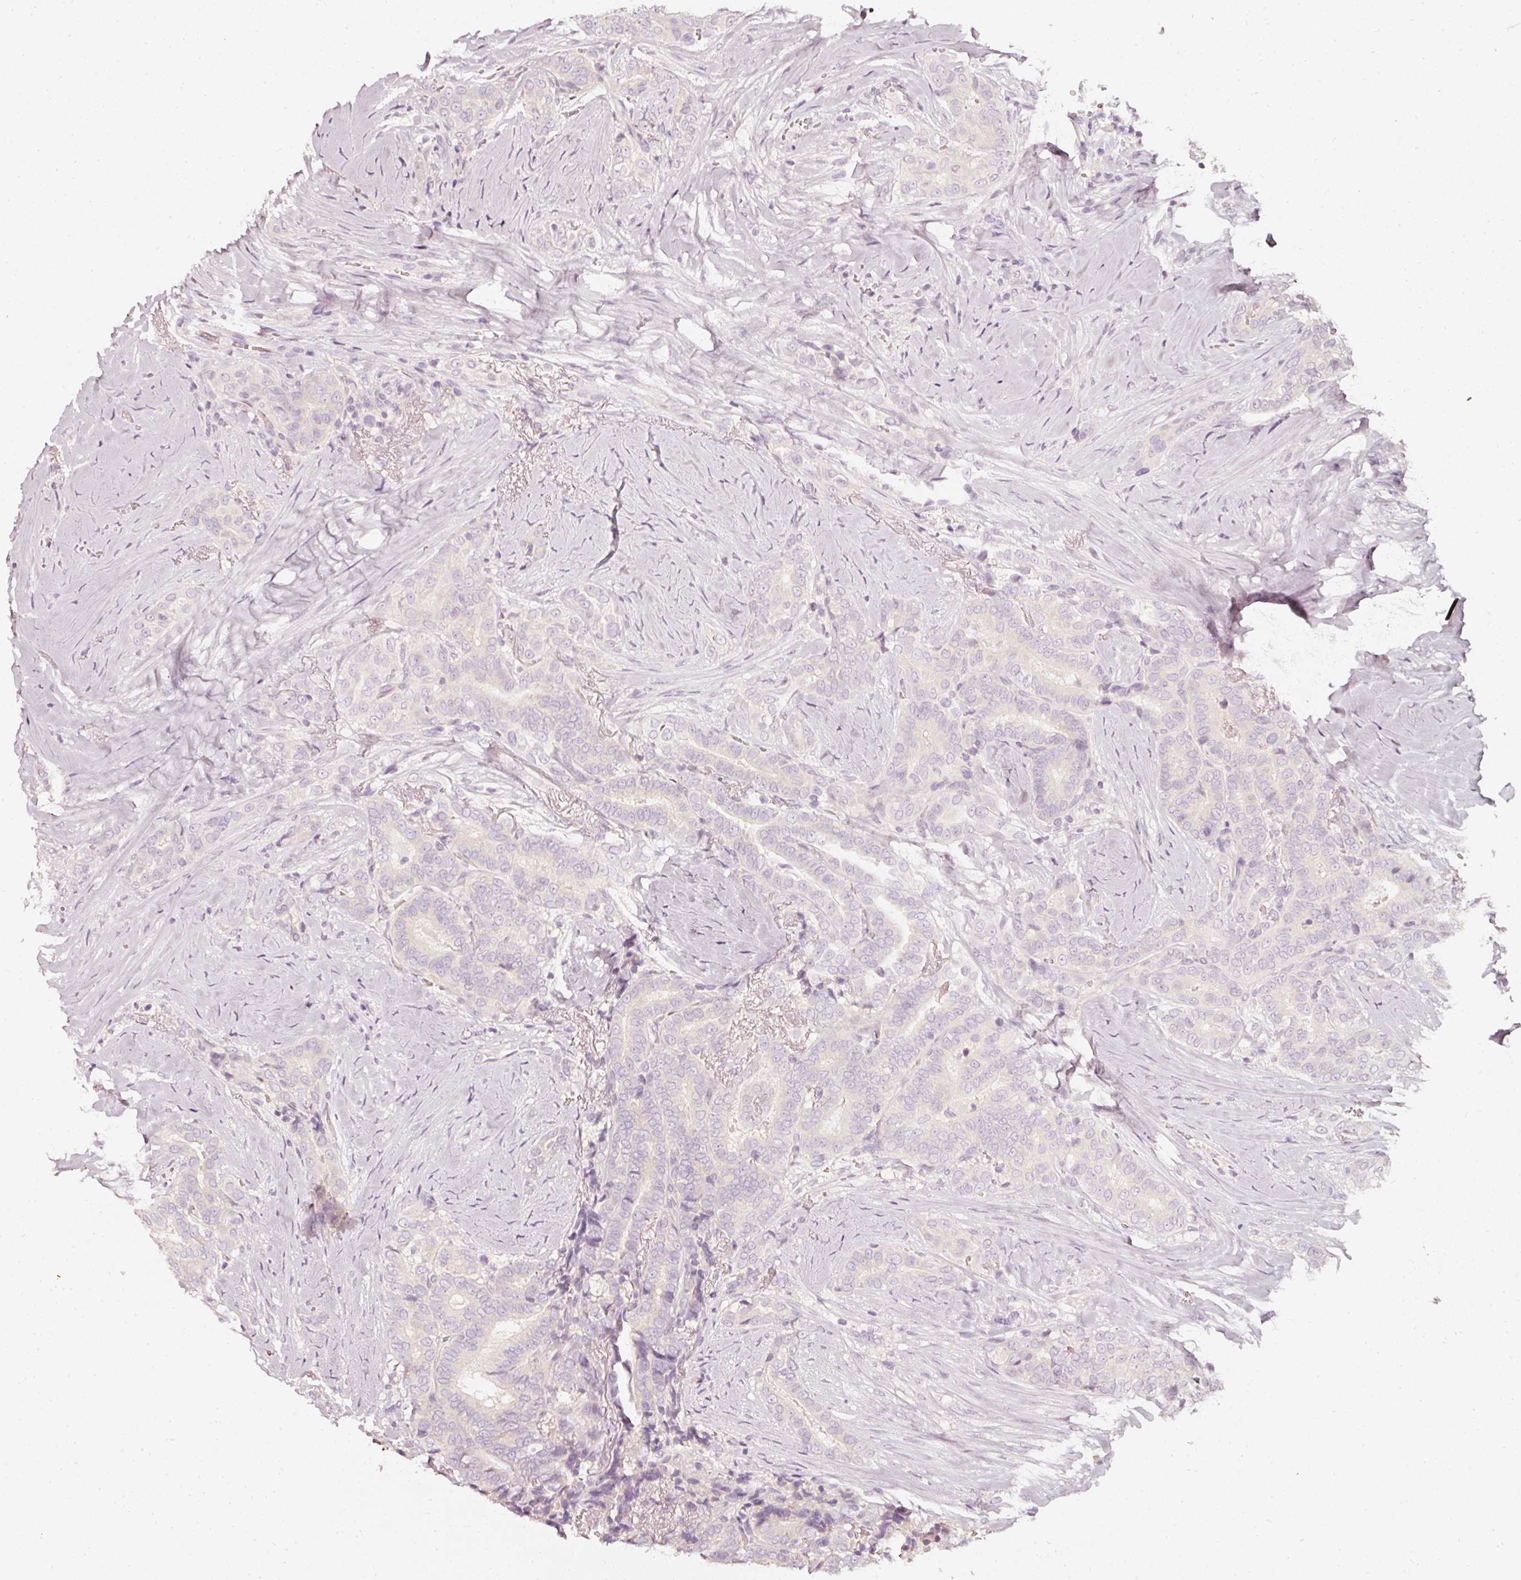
{"staining": {"intensity": "negative", "quantity": "none", "location": "none"}, "tissue": "thyroid cancer", "cell_type": "Tumor cells", "image_type": "cancer", "snomed": [{"axis": "morphology", "description": "Papillary adenocarcinoma, NOS"}, {"axis": "topography", "description": "Thyroid gland"}], "caption": "Human thyroid cancer (papillary adenocarcinoma) stained for a protein using immunohistochemistry shows no staining in tumor cells.", "gene": "CNP", "patient": {"sex": "male", "age": 61}}